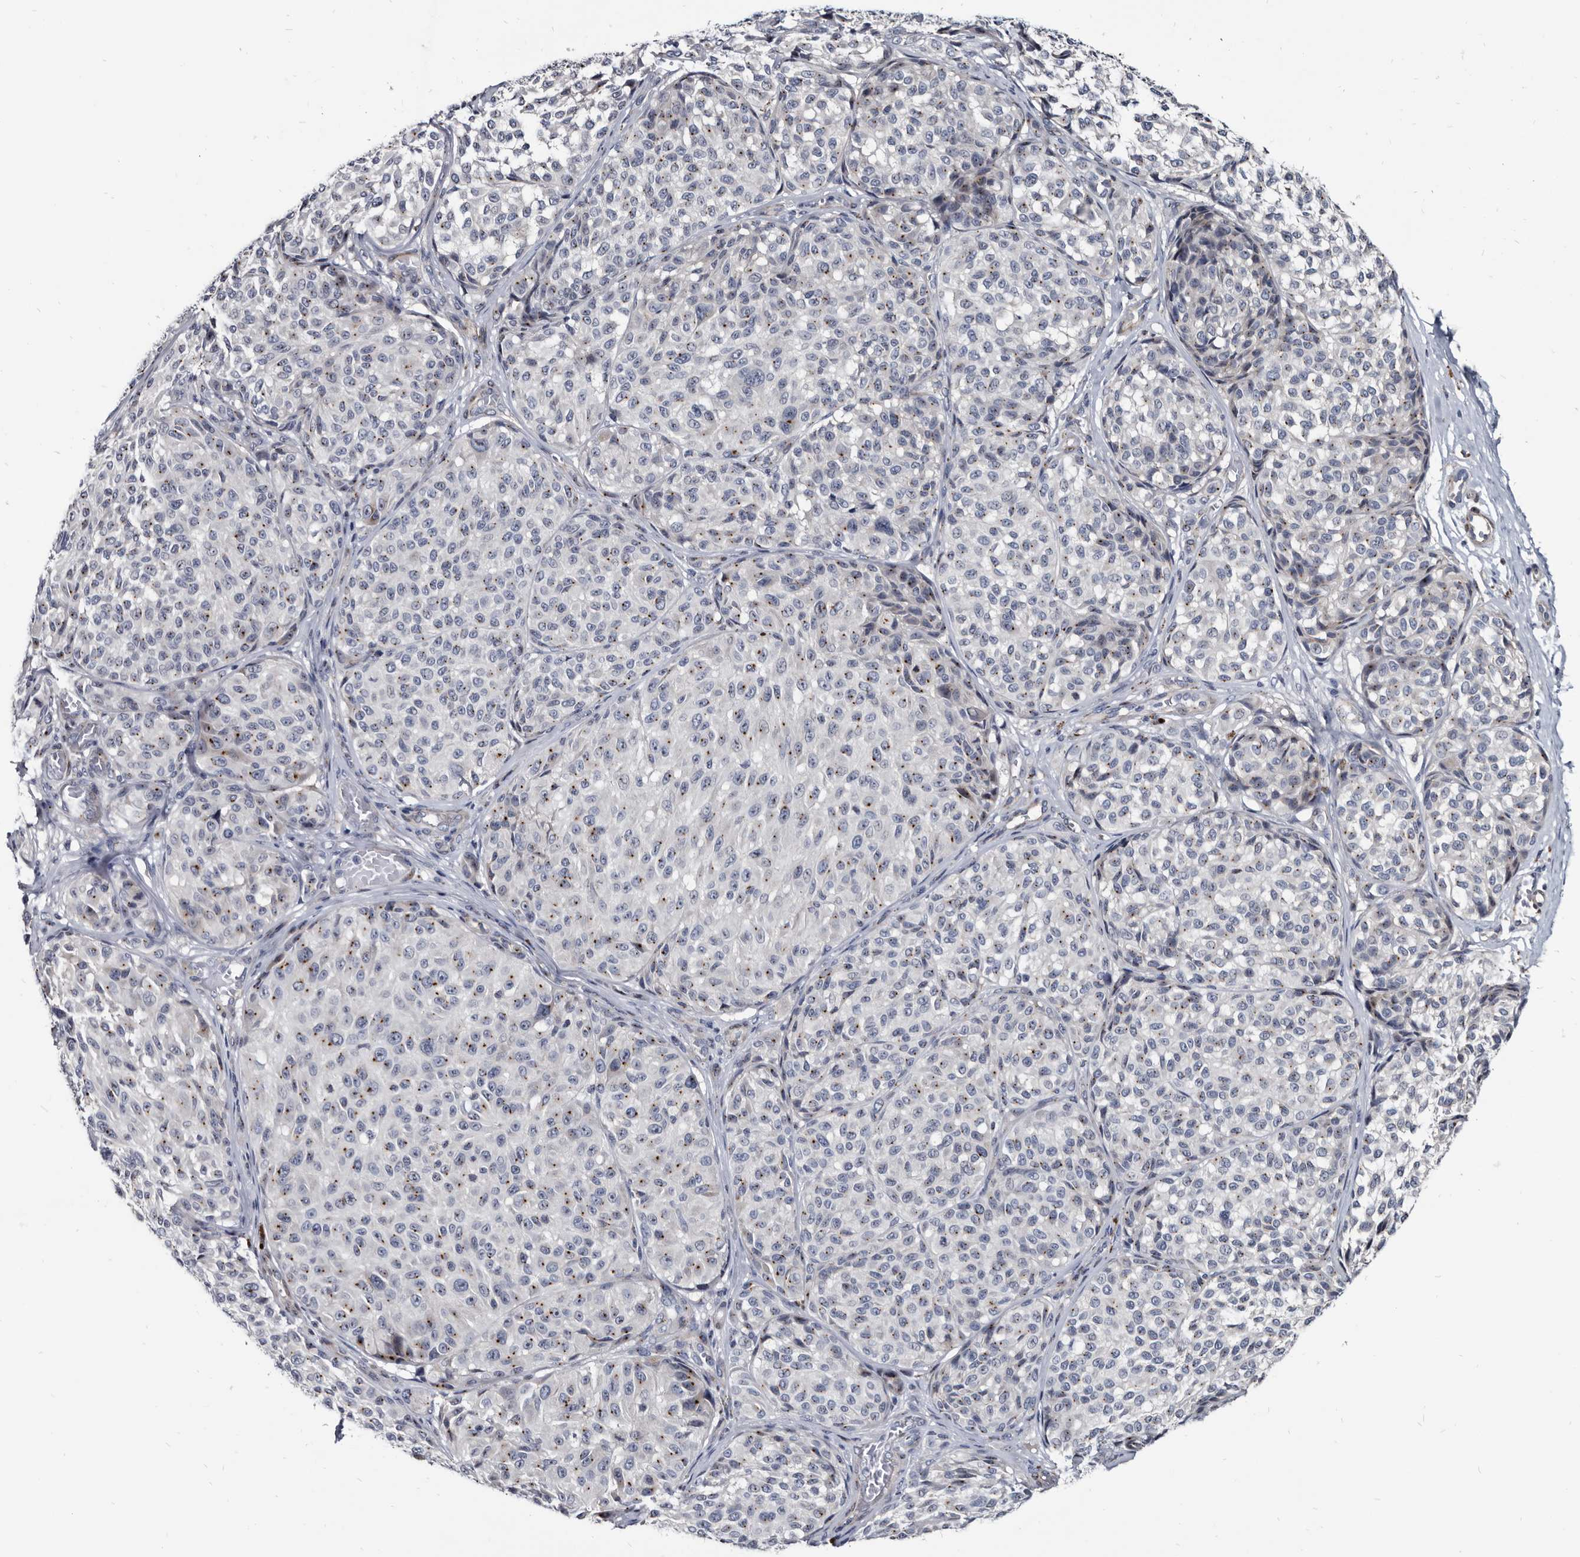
{"staining": {"intensity": "moderate", "quantity": "25%-75%", "location": "cytoplasmic/membranous"}, "tissue": "melanoma", "cell_type": "Tumor cells", "image_type": "cancer", "snomed": [{"axis": "morphology", "description": "Malignant melanoma, NOS"}, {"axis": "topography", "description": "Skin"}], "caption": "Human malignant melanoma stained with a protein marker exhibits moderate staining in tumor cells.", "gene": "PRSS8", "patient": {"sex": "male", "age": 83}}